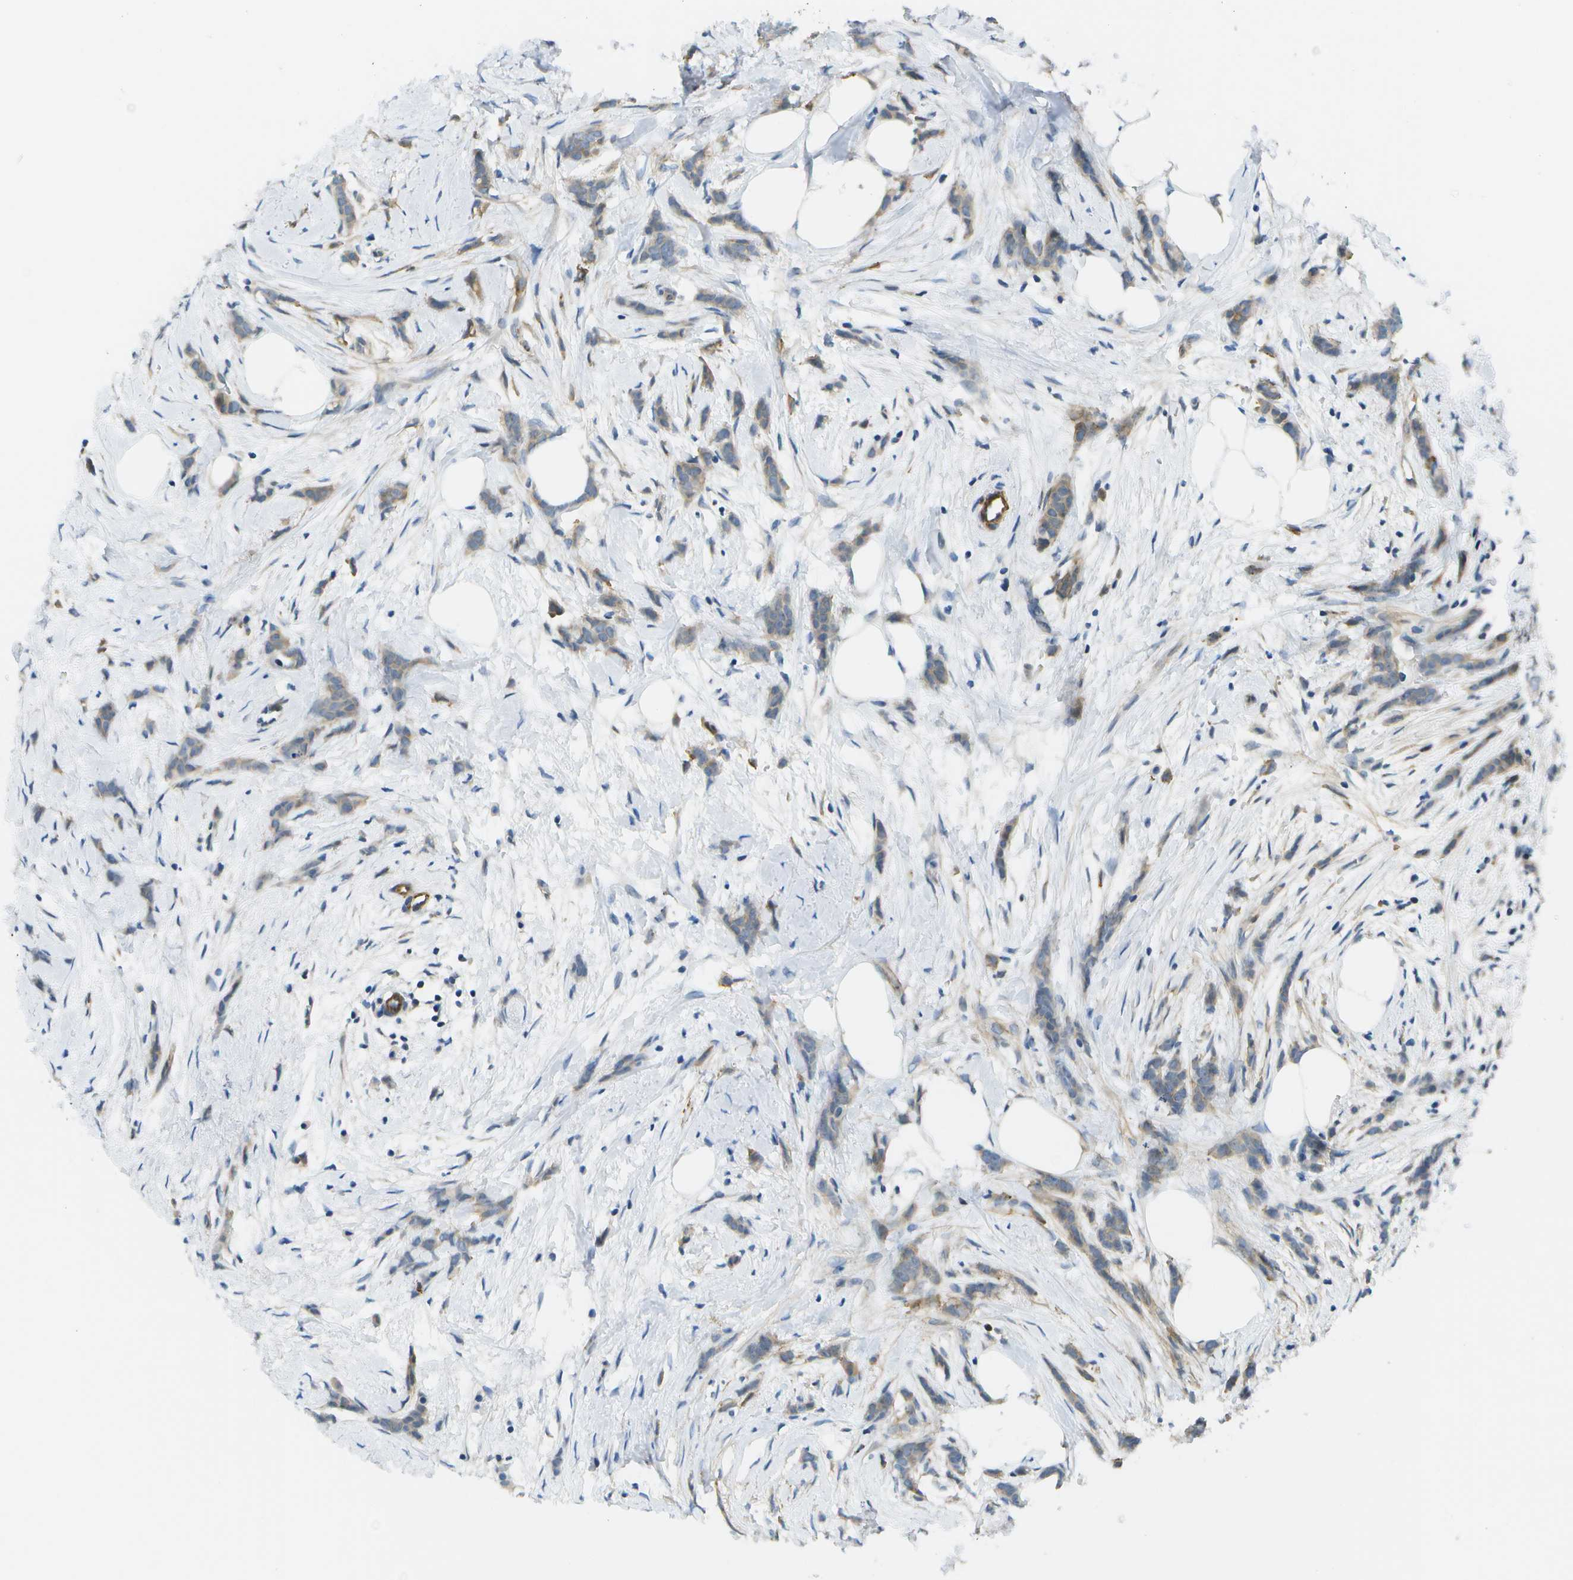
{"staining": {"intensity": "weak", "quantity": "<25%", "location": "cytoplasmic/membranous"}, "tissue": "breast cancer", "cell_type": "Tumor cells", "image_type": "cancer", "snomed": [{"axis": "morphology", "description": "Lobular carcinoma, in situ"}, {"axis": "morphology", "description": "Lobular carcinoma"}, {"axis": "topography", "description": "Breast"}], "caption": "Immunohistochemical staining of lobular carcinoma (breast) displays no significant expression in tumor cells.", "gene": "KIAA0040", "patient": {"sex": "female", "age": 41}}